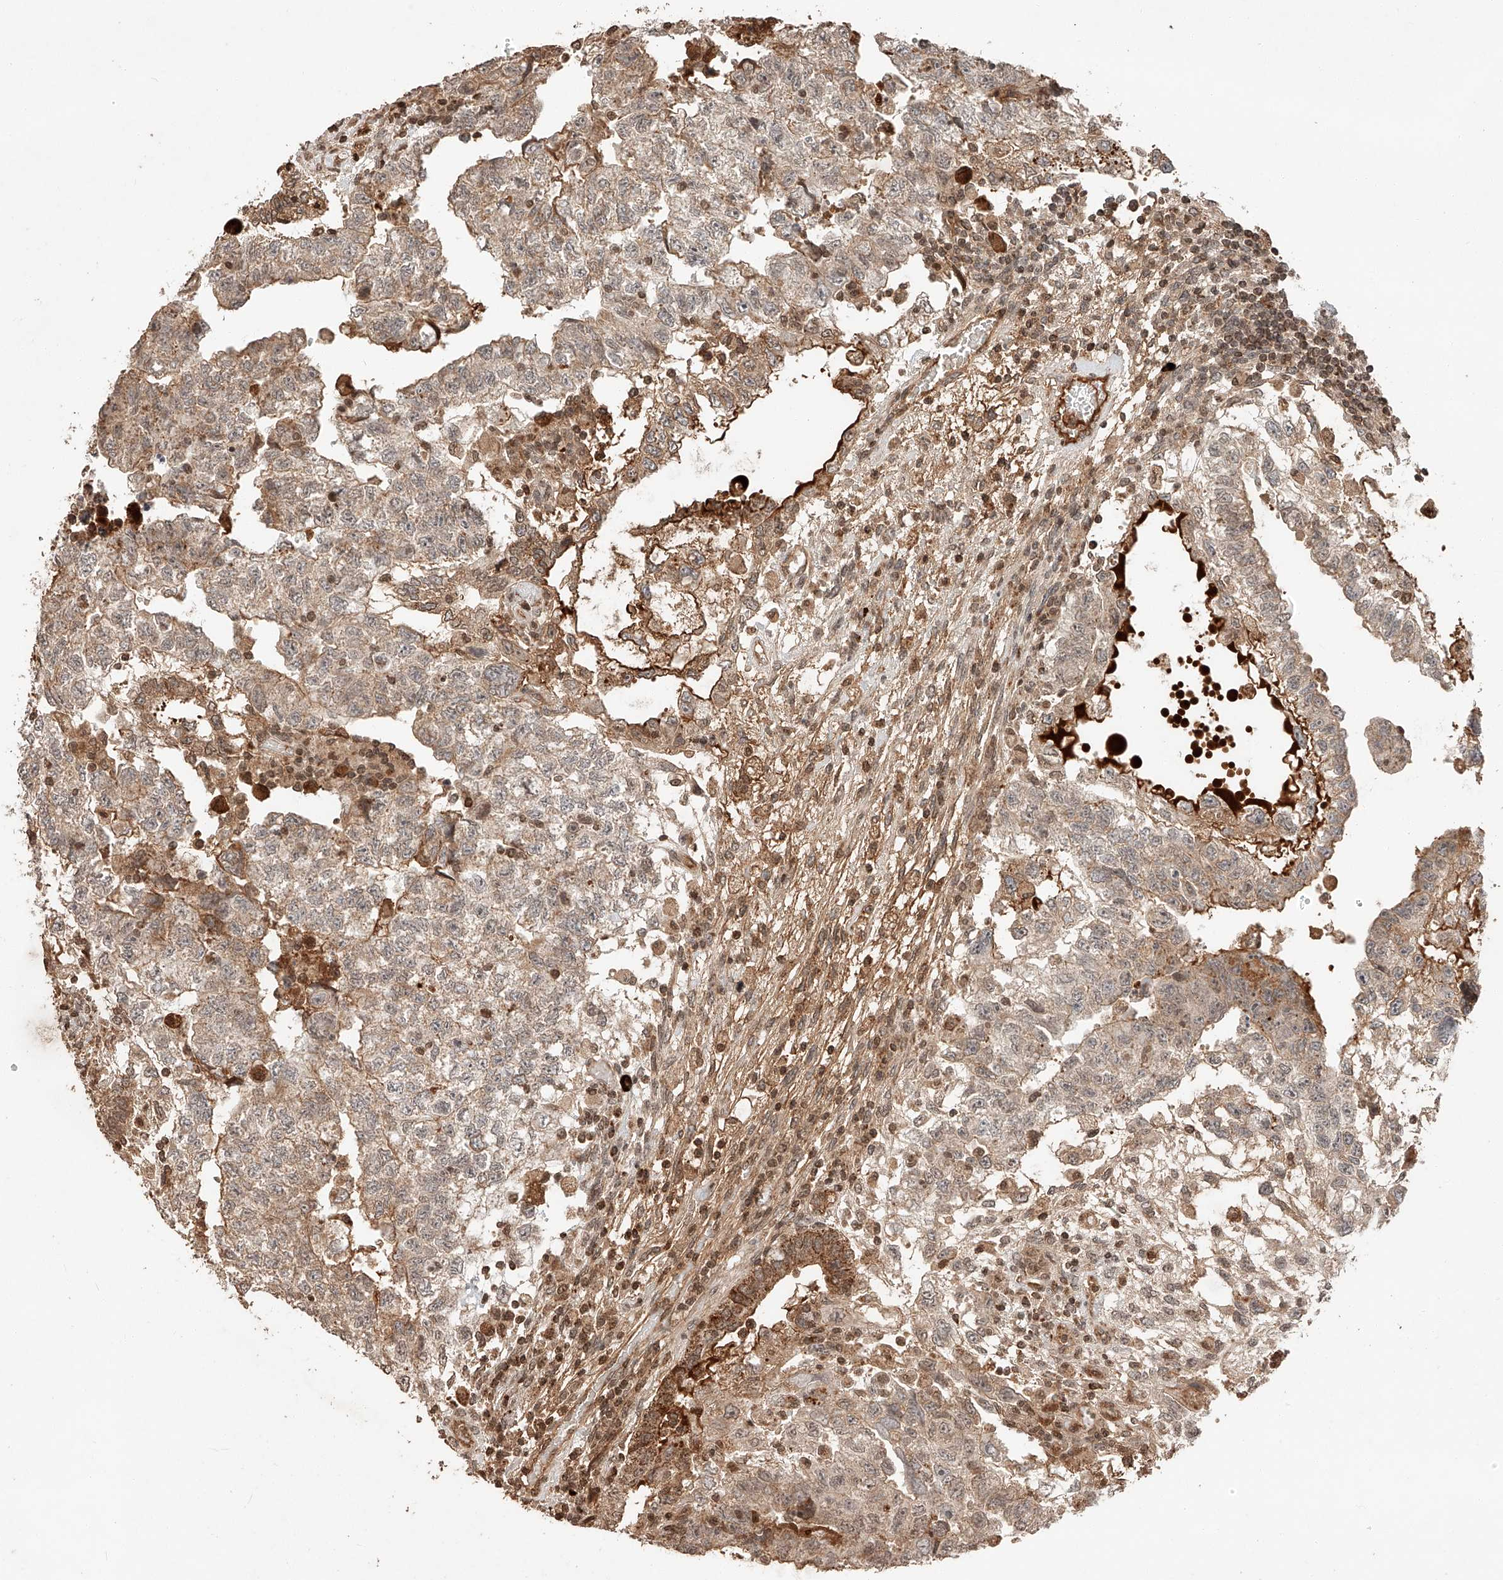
{"staining": {"intensity": "moderate", "quantity": "25%-75%", "location": "cytoplasmic/membranous"}, "tissue": "testis cancer", "cell_type": "Tumor cells", "image_type": "cancer", "snomed": [{"axis": "morphology", "description": "Carcinoma, Embryonal, NOS"}, {"axis": "topography", "description": "Testis"}], "caption": "Immunohistochemistry (DAB) staining of testis cancer reveals moderate cytoplasmic/membranous protein positivity in about 25%-75% of tumor cells. (Brightfield microscopy of DAB IHC at high magnification).", "gene": "ARHGAP33", "patient": {"sex": "male", "age": 36}}